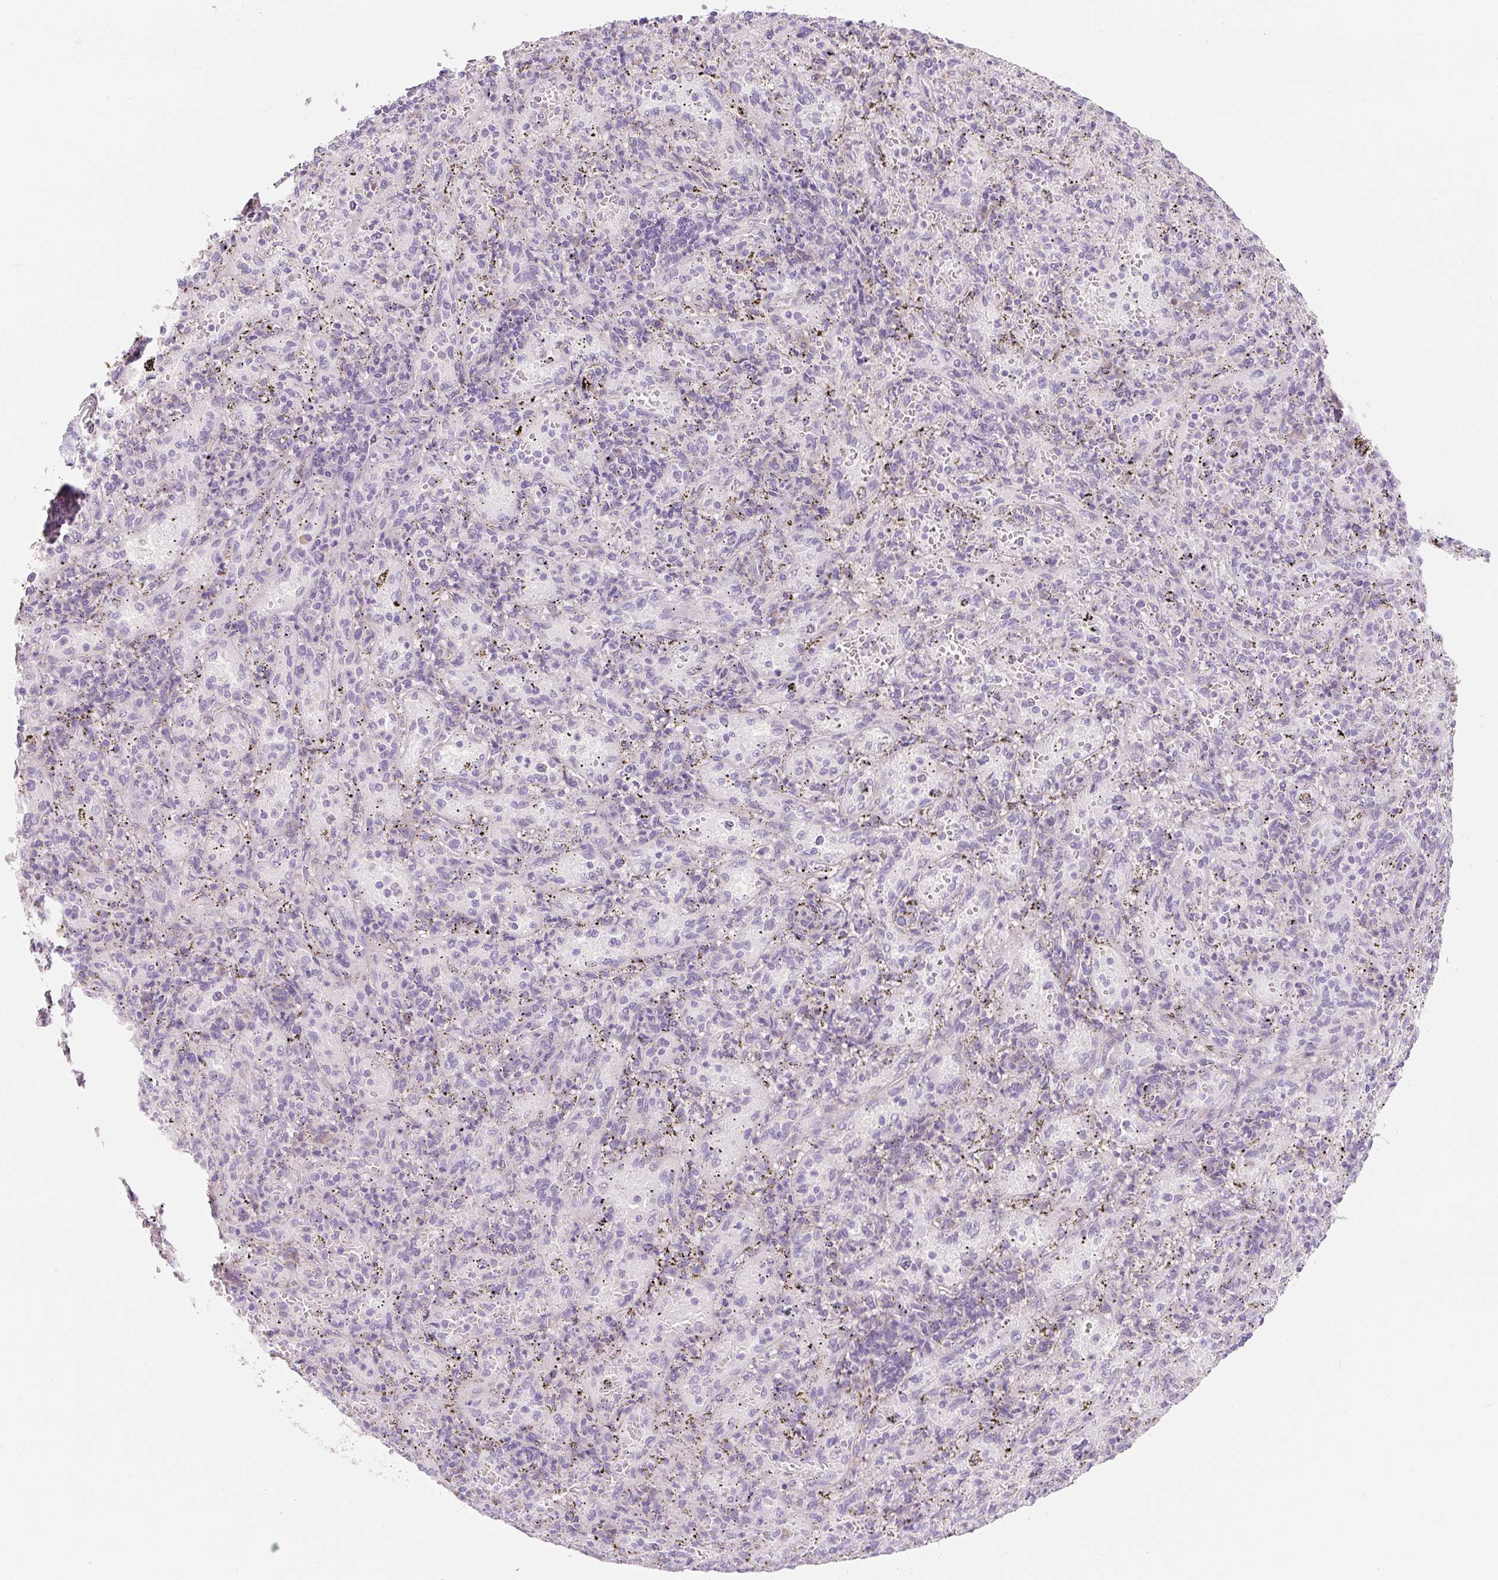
{"staining": {"intensity": "negative", "quantity": "none", "location": "none"}, "tissue": "spleen", "cell_type": "Cells in red pulp", "image_type": "normal", "snomed": [{"axis": "morphology", "description": "Normal tissue, NOS"}, {"axis": "topography", "description": "Spleen"}], "caption": "A histopathology image of spleen stained for a protein displays no brown staining in cells in red pulp.", "gene": "PWWP3B", "patient": {"sex": "male", "age": 57}}